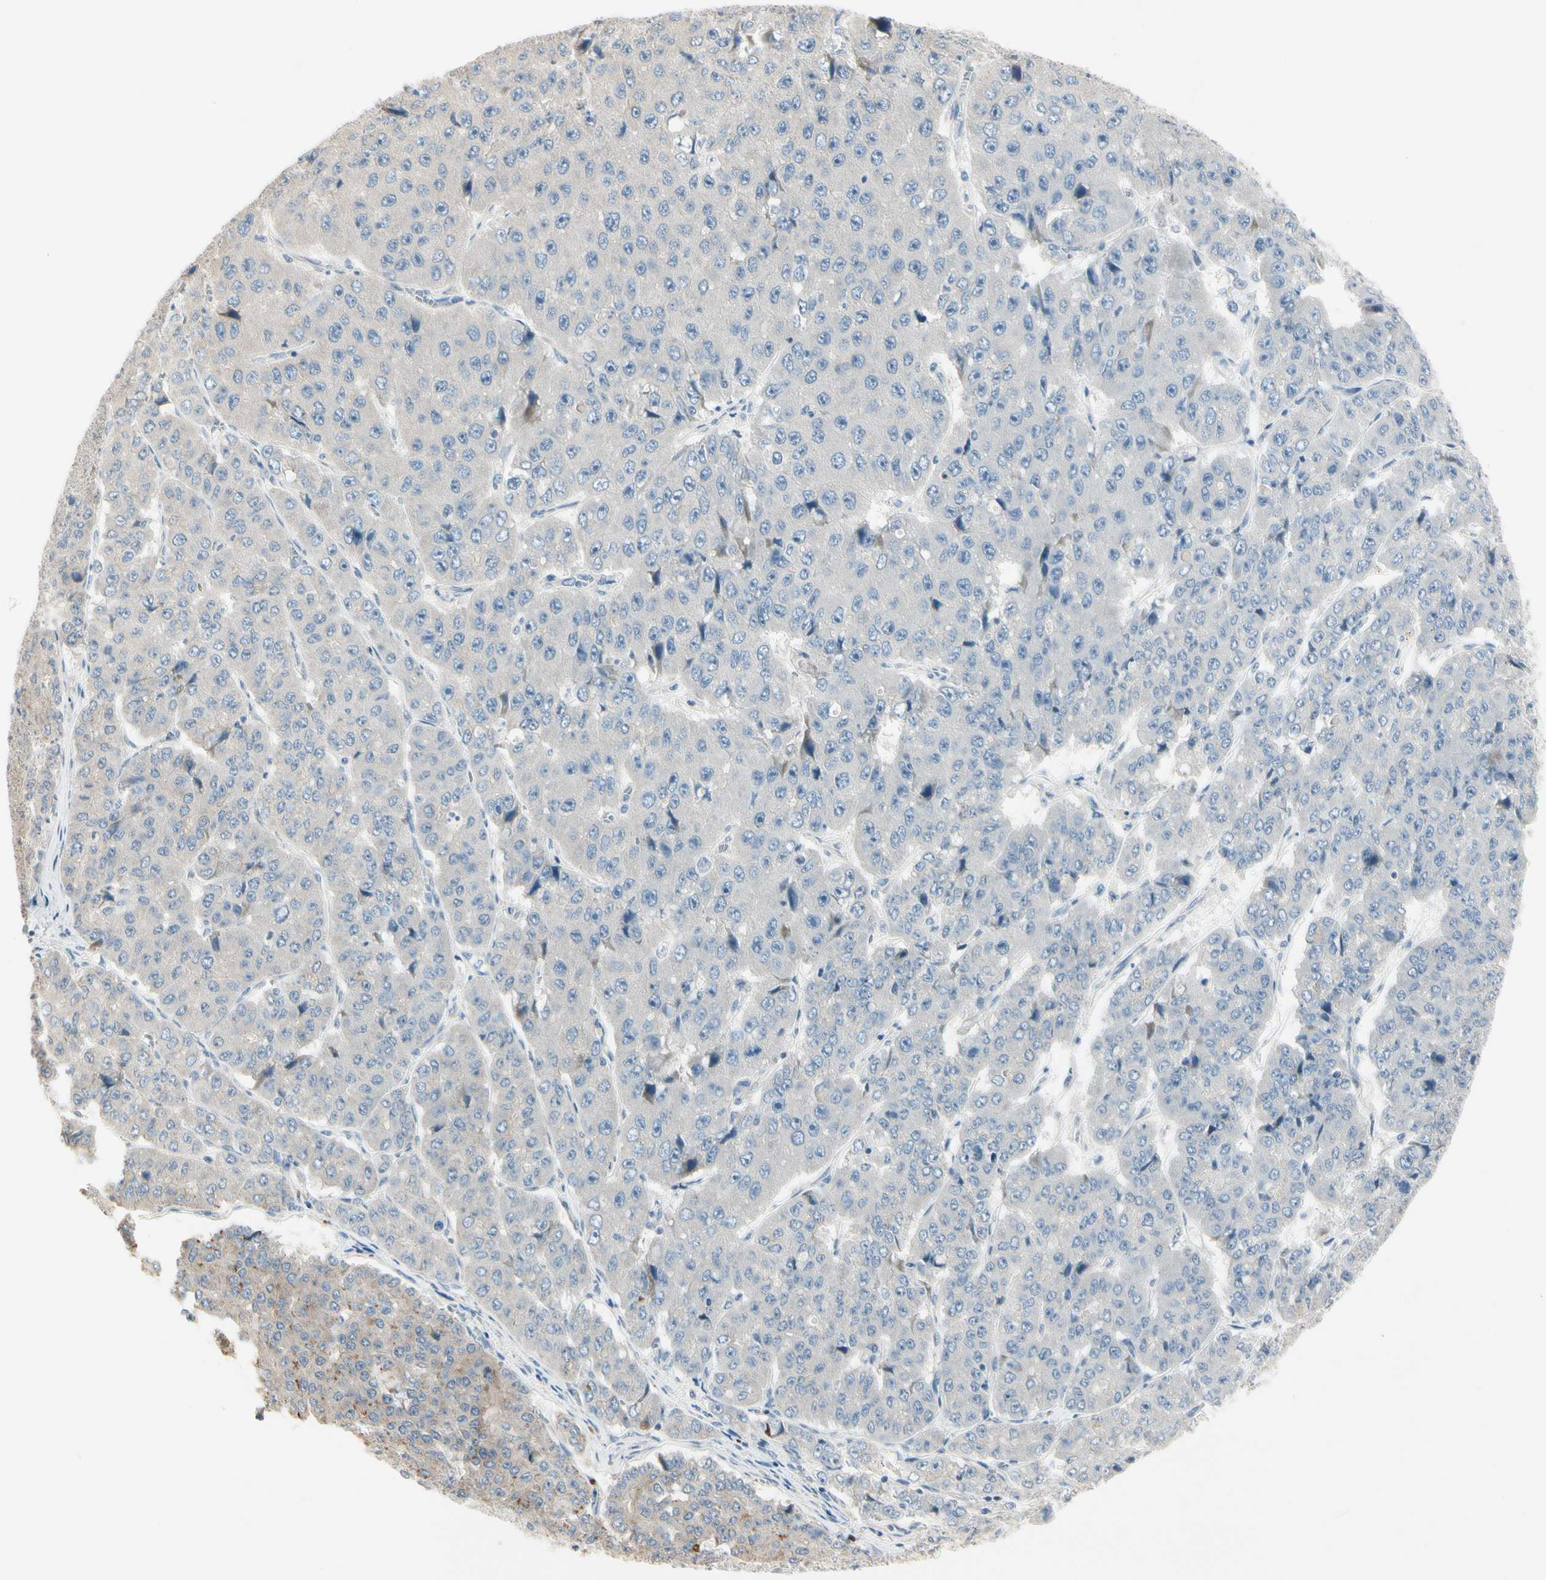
{"staining": {"intensity": "negative", "quantity": "none", "location": "none"}, "tissue": "pancreatic cancer", "cell_type": "Tumor cells", "image_type": "cancer", "snomed": [{"axis": "morphology", "description": "Adenocarcinoma, NOS"}, {"axis": "topography", "description": "Pancreas"}], "caption": "Immunohistochemical staining of pancreatic adenocarcinoma shows no significant staining in tumor cells.", "gene": "SPINK4", "patient": {"sex": "male", "age": 50}}